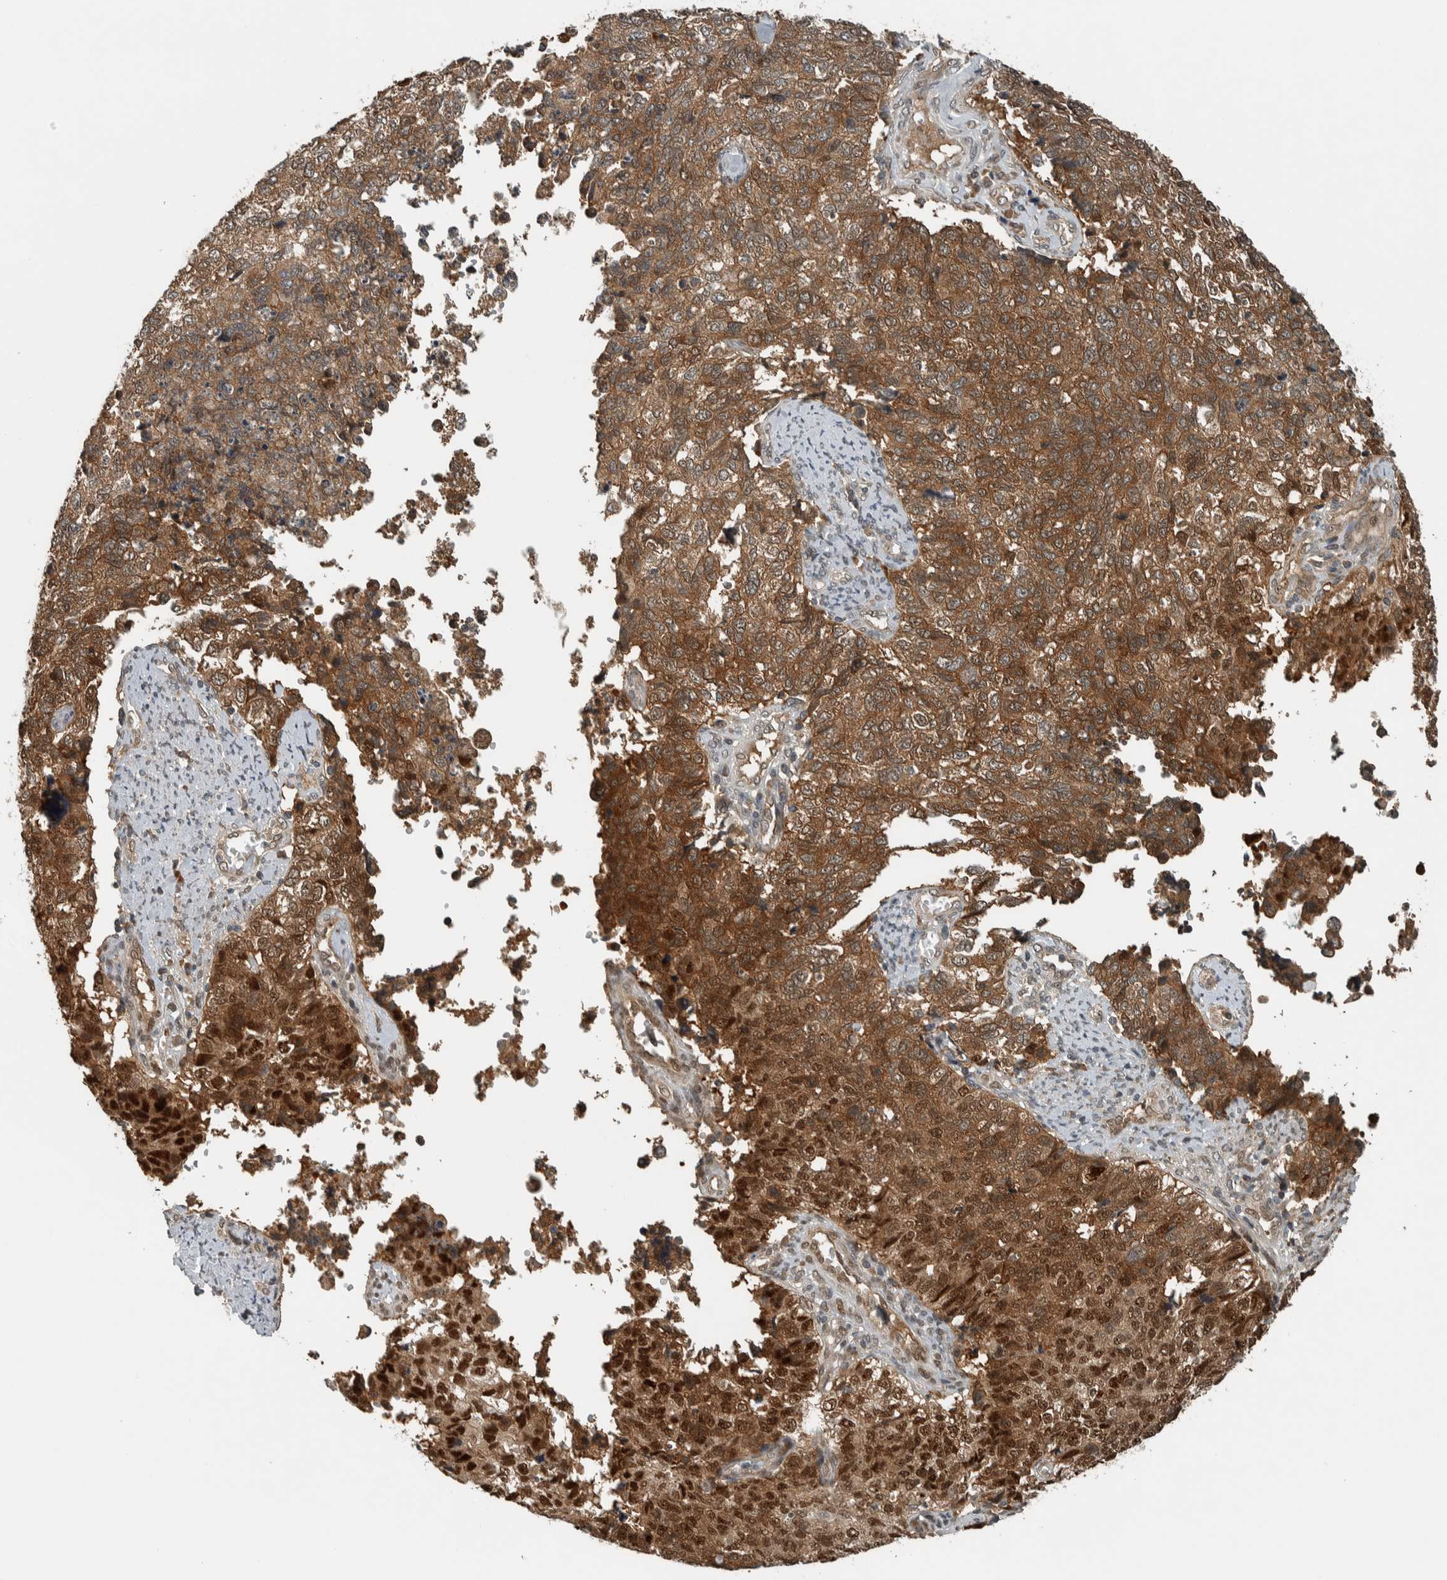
{"staining": {"intensity": "moderate", "quantity": ">75%", "location": "cytoplasmic/membranous,nuclear"}, "tissue": "cervical cancer", "cell_type": "Tumor cells", "image_type": "cancer", "snomed": [{"axis": "morphology", "description": "Squamous cell carcinoma, NOS"}, {"axis": "topography", "description": "Cervix"}], "caption": "Cervical cancer (squamous cell carcinoma) was stained to show a protein in brown. There is medium levels of moderate cytoplasmic/membranous and nuclear expression in approximately >75% of tumor cells.", "gene": "XPO5", "patient": {"sex": "female", "age": 63}}